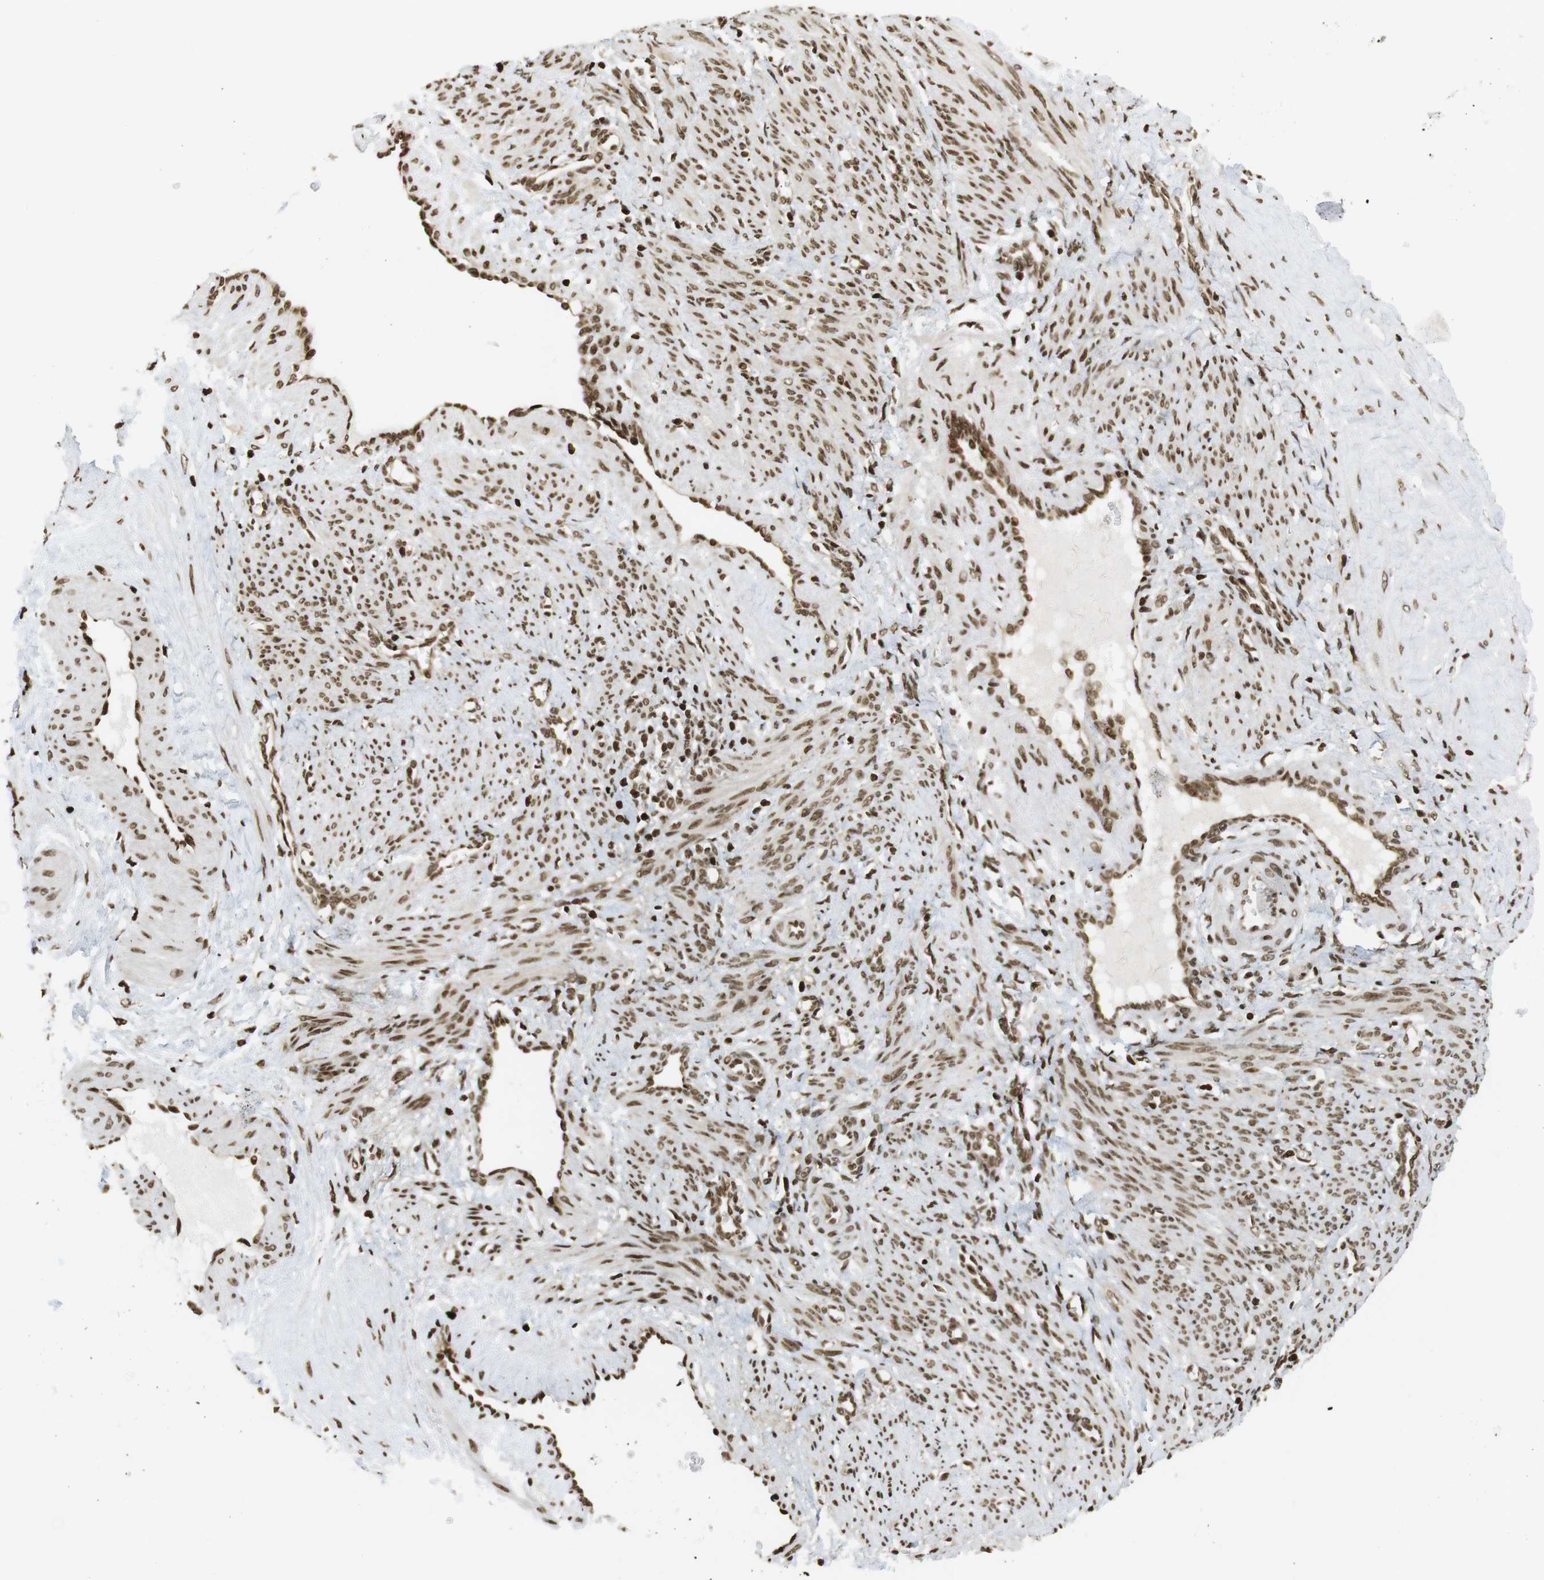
{"staining": {"intensity": "moderate", "quantity": ">75%", "location": "nuclear"}, "tissue": "smooth muscle", "cell_type": "Smooth muscle cells", "image_type": "normal", "snomed": [{"axis": "morphology", "description": "Normal tissue, NOS"}, {"axis": "topography", "description": "Endometrium"}], "caption": "Immunohistochemistry (IHC) (DAB (3,3'-diaminobenzidine)) staining of unremarkable smooth muscle shows moderate nuclear protein expression in about >75% of smooth muscle cells. The staining was performed using DAB (3,3'-diaminobenzidine) to visualize the protein expression in brown, while the nuclei were stained in blue with hematoxylin (Magnification: 20x).", "gene": "RUVBL2", "patient": {"sex": "female", "age": 33}}